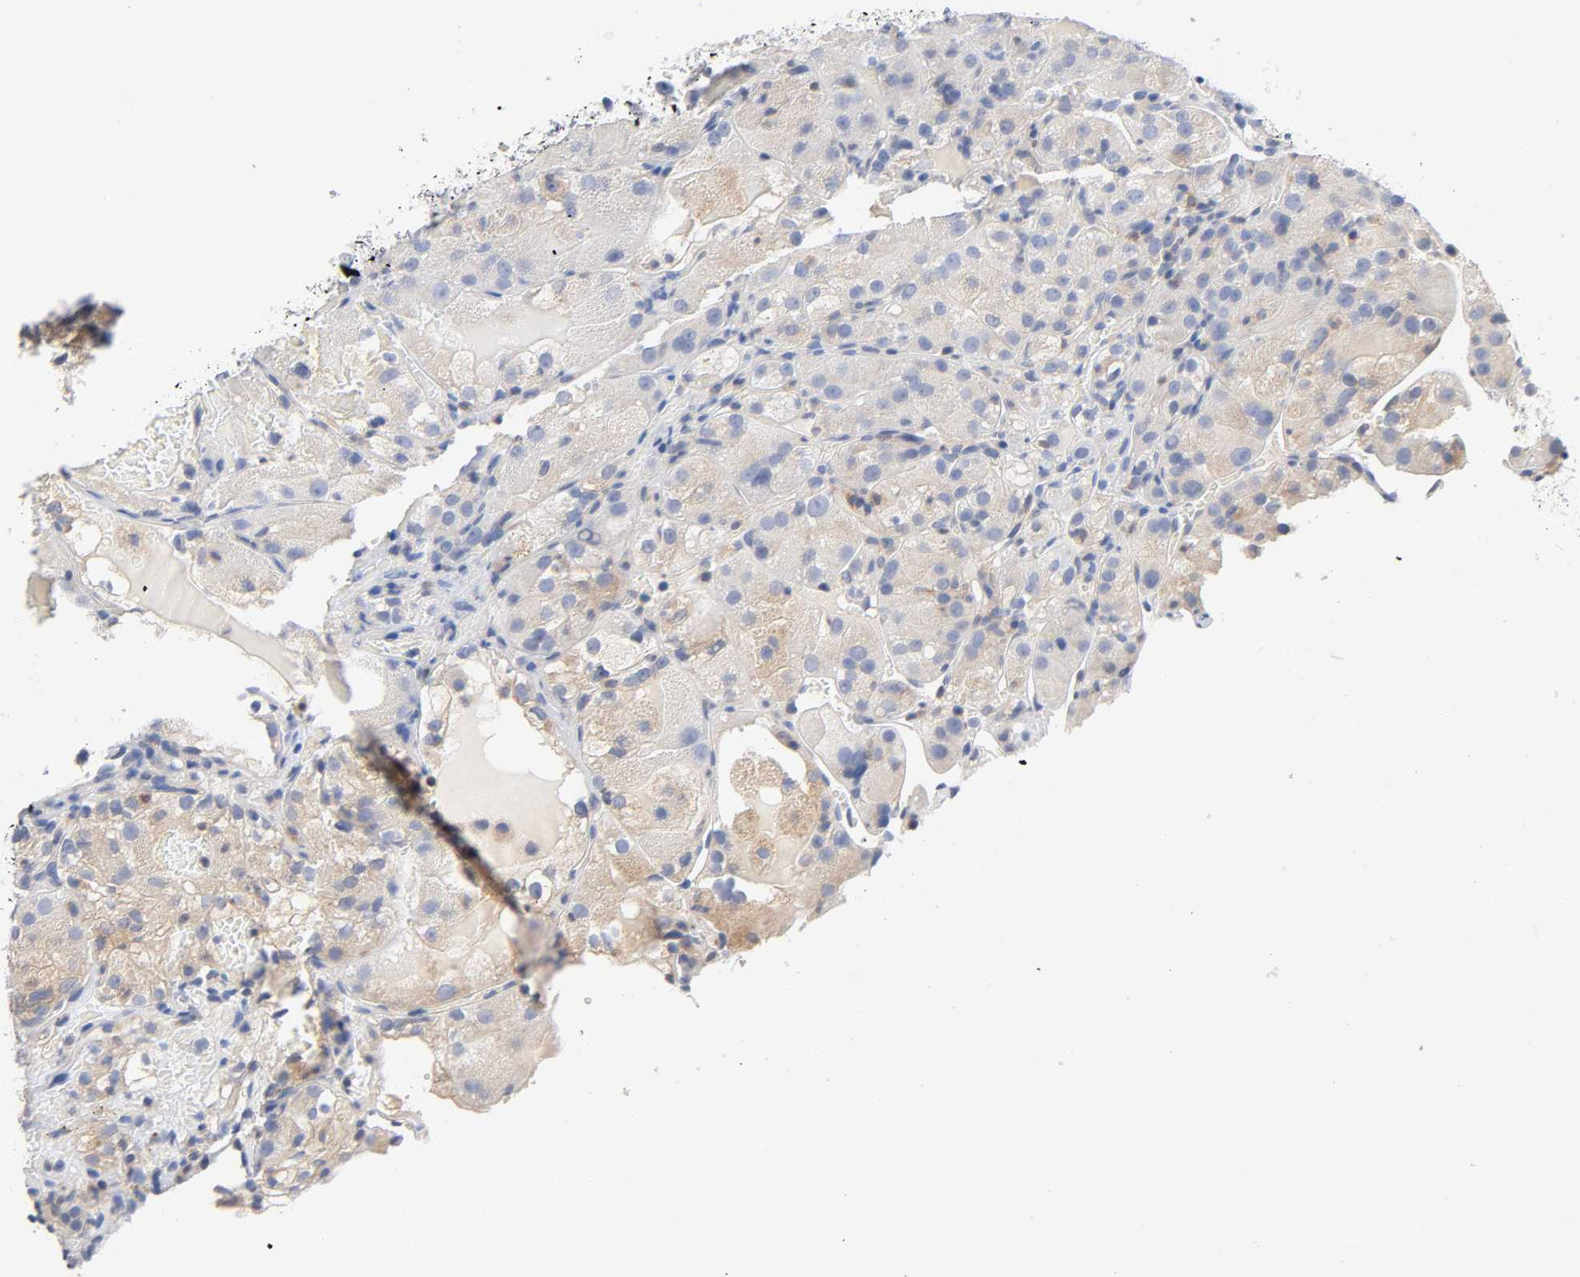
{"staining": {"intensity": "weak", "quantity": "25%-75%", "location": "cytoplasmic/membranous"}, "tissue": "renal cancer", "cell_type": "Tumor cells", "image_type": "cancer", "snomed": [{"axis": "morphology", "description": "Normal tissue, NOS"}, {"axis": "morphology", "description": "Adenocarcinoma, NOS"}, {"axis": "topography", "description": "Kidney"}], "caption": "Protein expression analysis of human renal adenocarcinoma reveals weak cytoplasmic/membranous positivity in approximately 25%-75% of tumor cells.", "gene": "MALT1", "patient": {"sex": "male", "age": 61}}